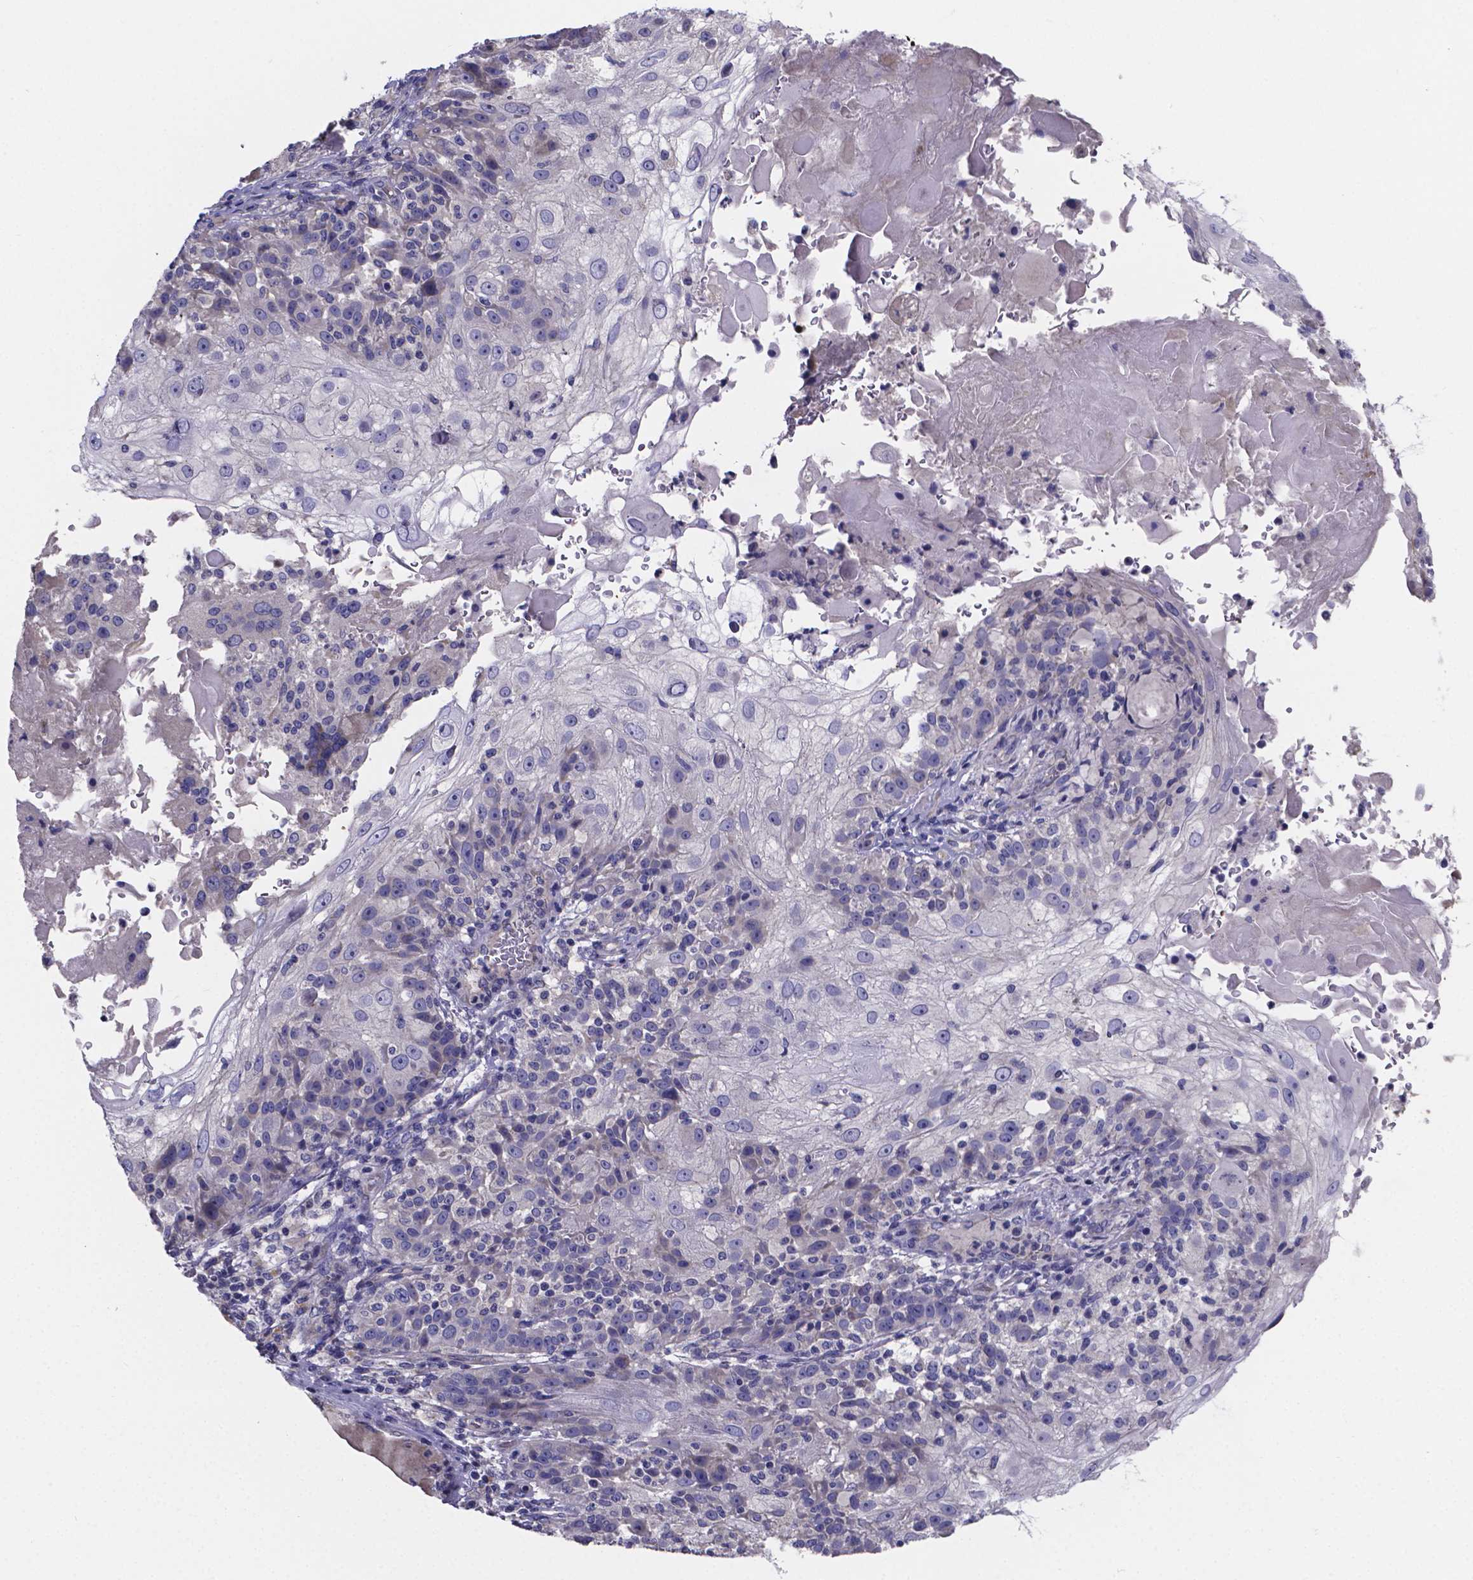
{"staining": {"intensity": "negative", "quantity": "none", "location": "none"}, "tissue": "skin cancer", "cell_type": "Tumor cells", "image_type": "cancer", "snomed": [{"axis": "morphology", "description": "Normal tissue, NOS"}, {"axis": "morphology", "description": "Squamous cell carcinoma, NOS"}, {"axis": "topography", "description": "Skin"}], "caption": "The histopathology image demonstrates no significant positivity in tumor cells of skin cancer. (Stains: DAB (3,3'-diaminobenzidine) immunohistochemistry with hematoxylin counter stain, Microscopy: brightfield microscopy at high magnification).", "gene": "SFRP4", "patient": {"sex": "female", "age": 83}}